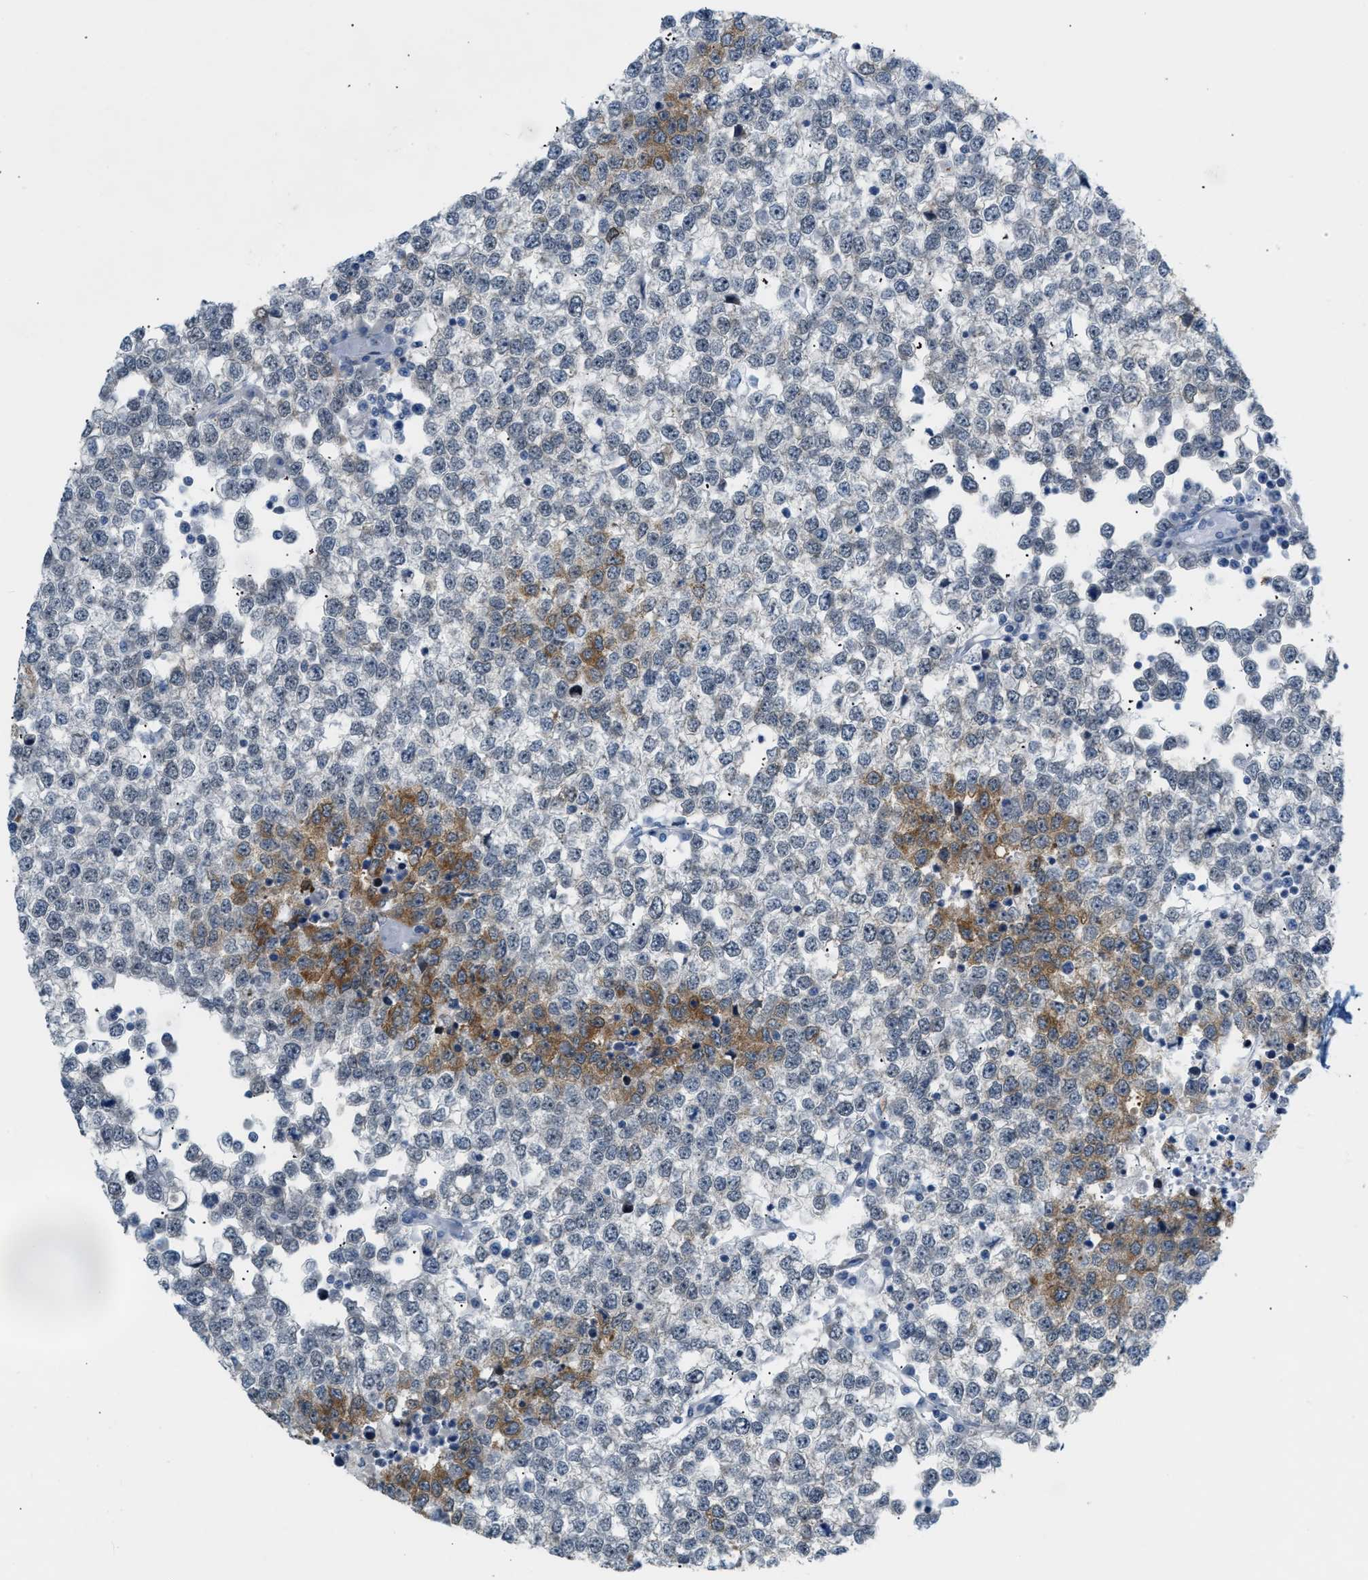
{"staining": {"intensity": "moderate", "quantity": "<25%", "location": "cytoplasmic/membranous,nuclear"}, "tissue": "testis cancer", "cell_type": "Tumor cells", "image_type": "cancer", "snomed": [{"axis": "morphology", "description": "Seminoma, NOS"}, {"axis": "topography", "description": "Testis"}], "caption": "DAB immunohistochemical staining of testis cancer shows moderate cytoplasmic/membranous and nuclear protein positivity in about <25% of tumor cells.", "gene": "ZNF408", "patient": {"sex": "male", "age": 65}}